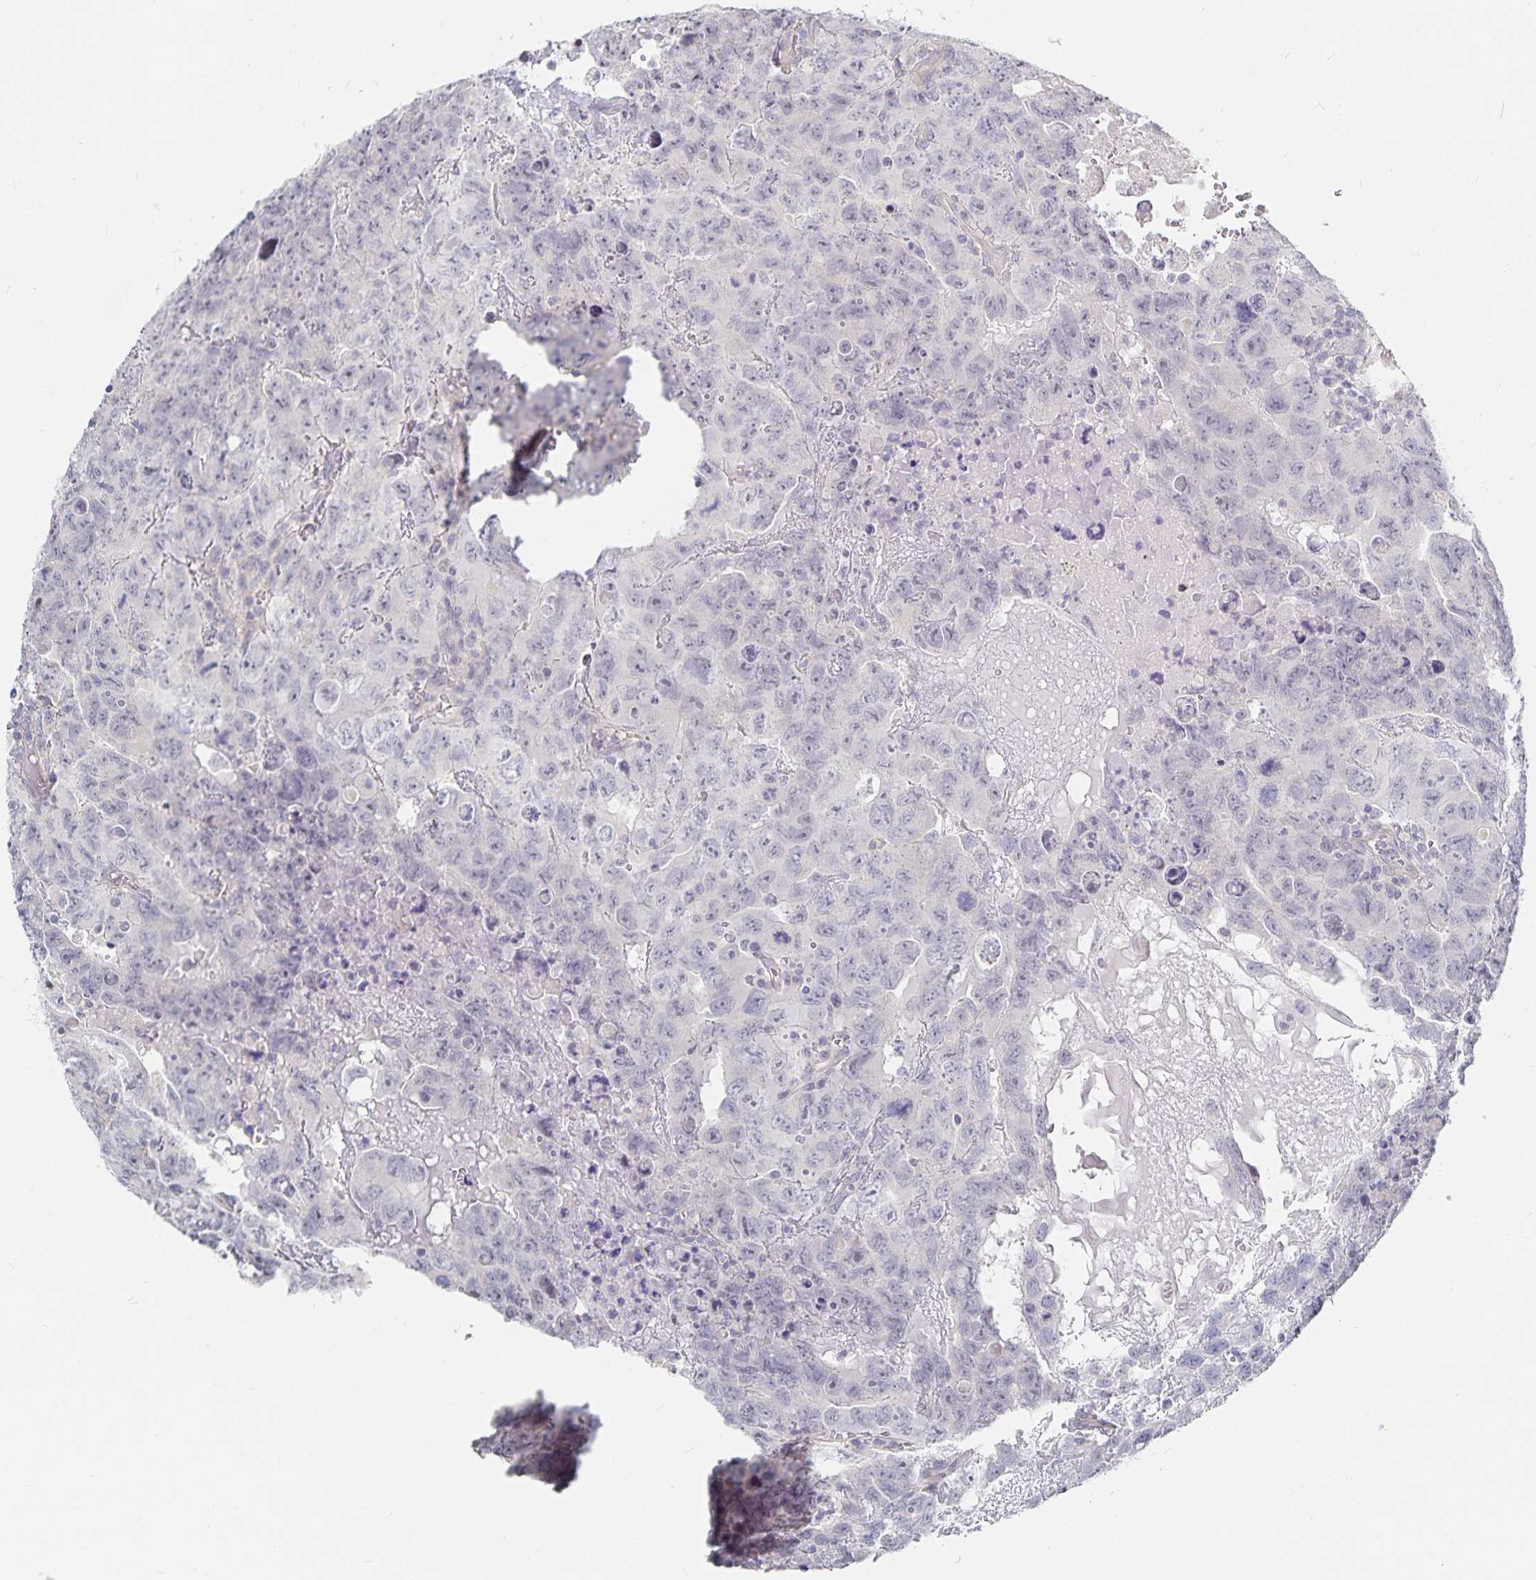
{"staining": {"intensity": "negative", "quantity": "none", "location": "none"}, "tissue": "testis cancer", "cell_type": "Tumor cells", "image_type": "cancer", "snomed": [{"axis": "morphology", "description": "Carcinoma, Embryonal, NOS"}, {"axis": "topography", "description": "Testis"}], "caption": "This is a micrograph of IHC staining of embryonal carcinoma (testis), which shows no staining in tumor cells. The staining was performed using DAB (3,3'-diaminobenzidine) to visualize the protein expression in brown, while the nuclei were stained in blue with hematoxylin (Magnification: 20x).", "gene": "DNAH9", "patient": {"sex": "male", "age": 24}}